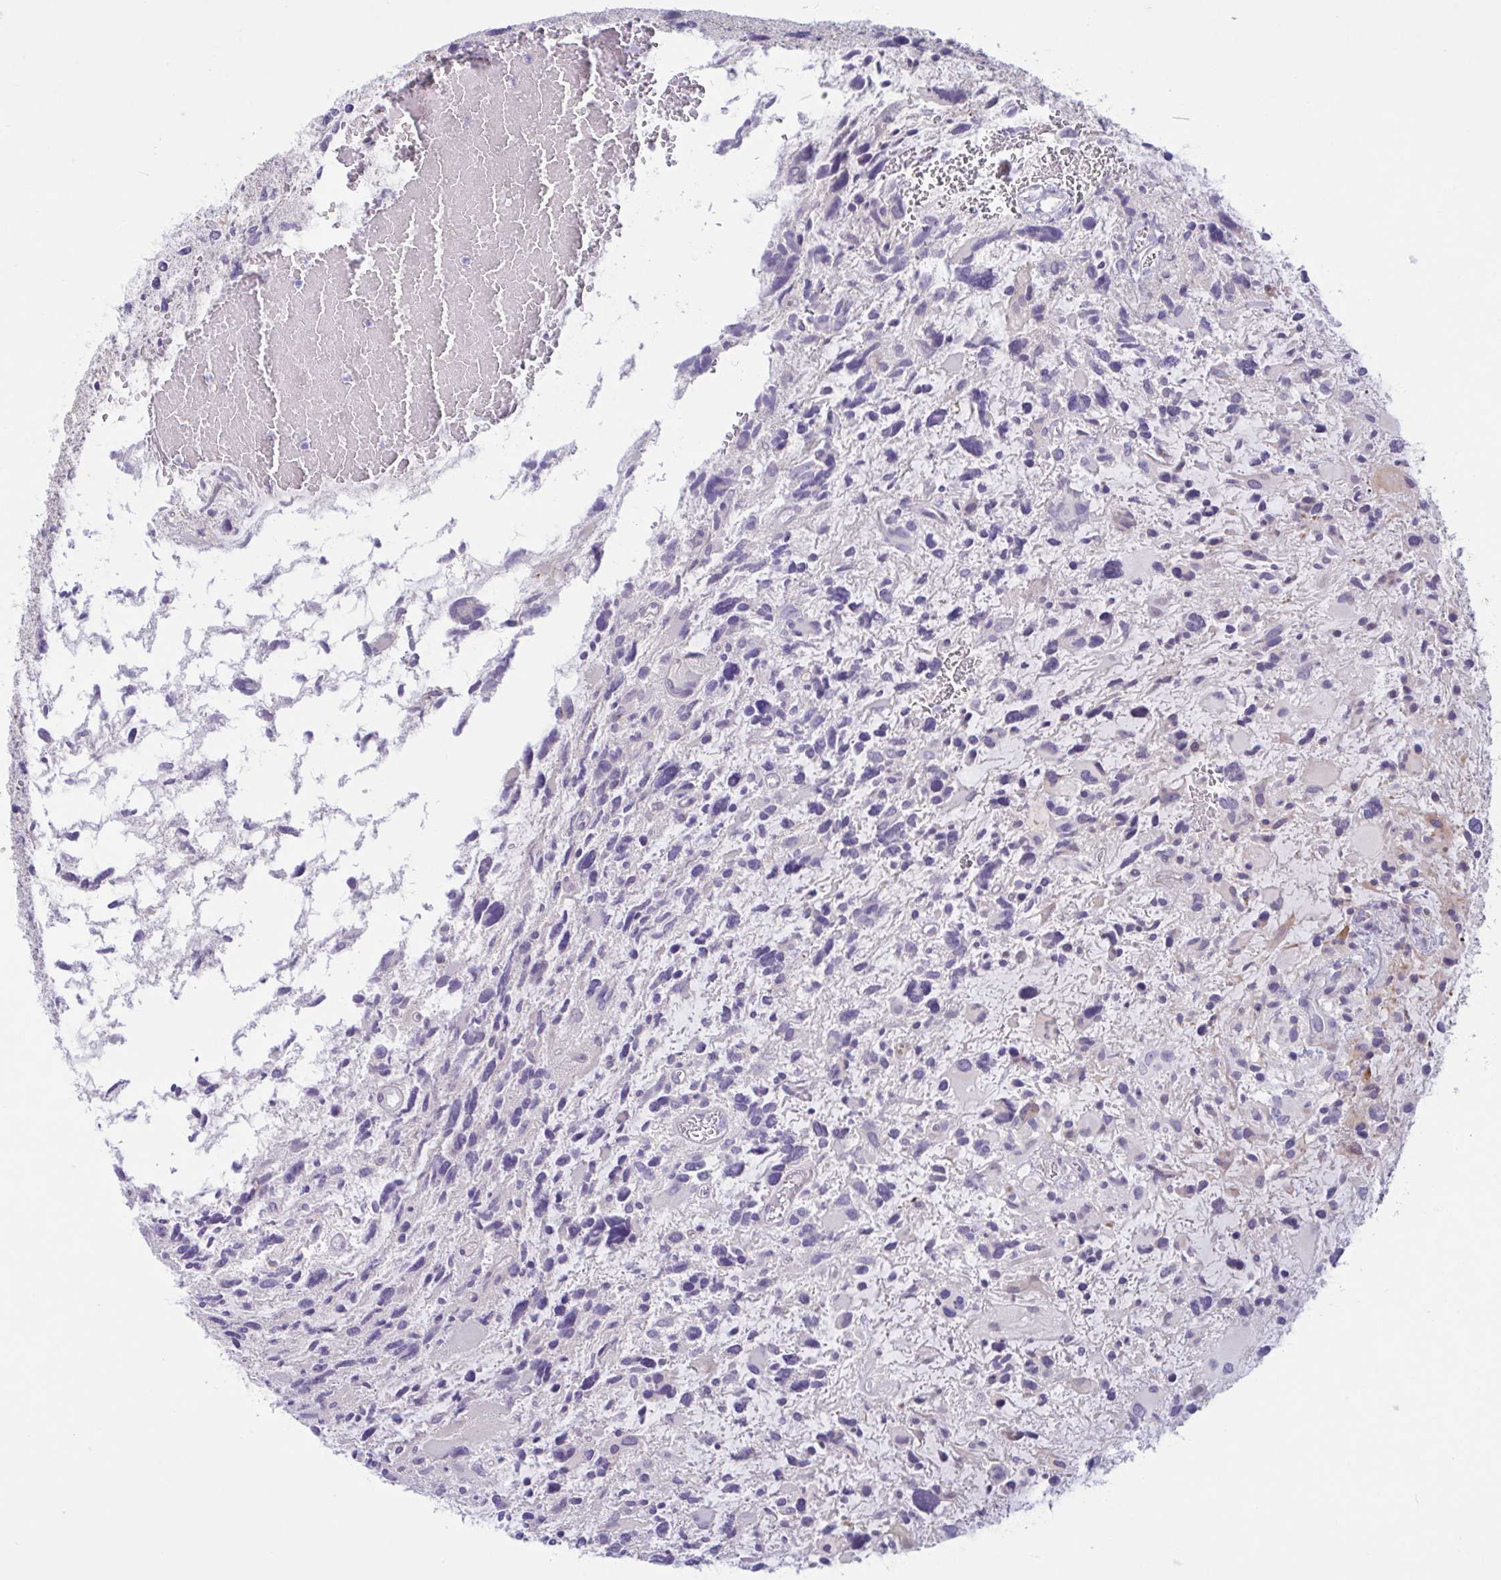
{"staining": {"intensity": "negative", "quantity": "none", "location": "none"}, "tissue": "glioma", "cell_type": "Tumor cells", "image_type": "cancer", "snomed": [{"axis": "morphology", "description": "Glioma, malignant, High grade"}, {"axis": "topography", "description": "Brain"}], "caption": "IHC image of human glioma stained for a protein (brown), which demonstrates no expression in tumor cells.", "gene": "VWC2", "patient": {"sex": "female", "age": 11}}